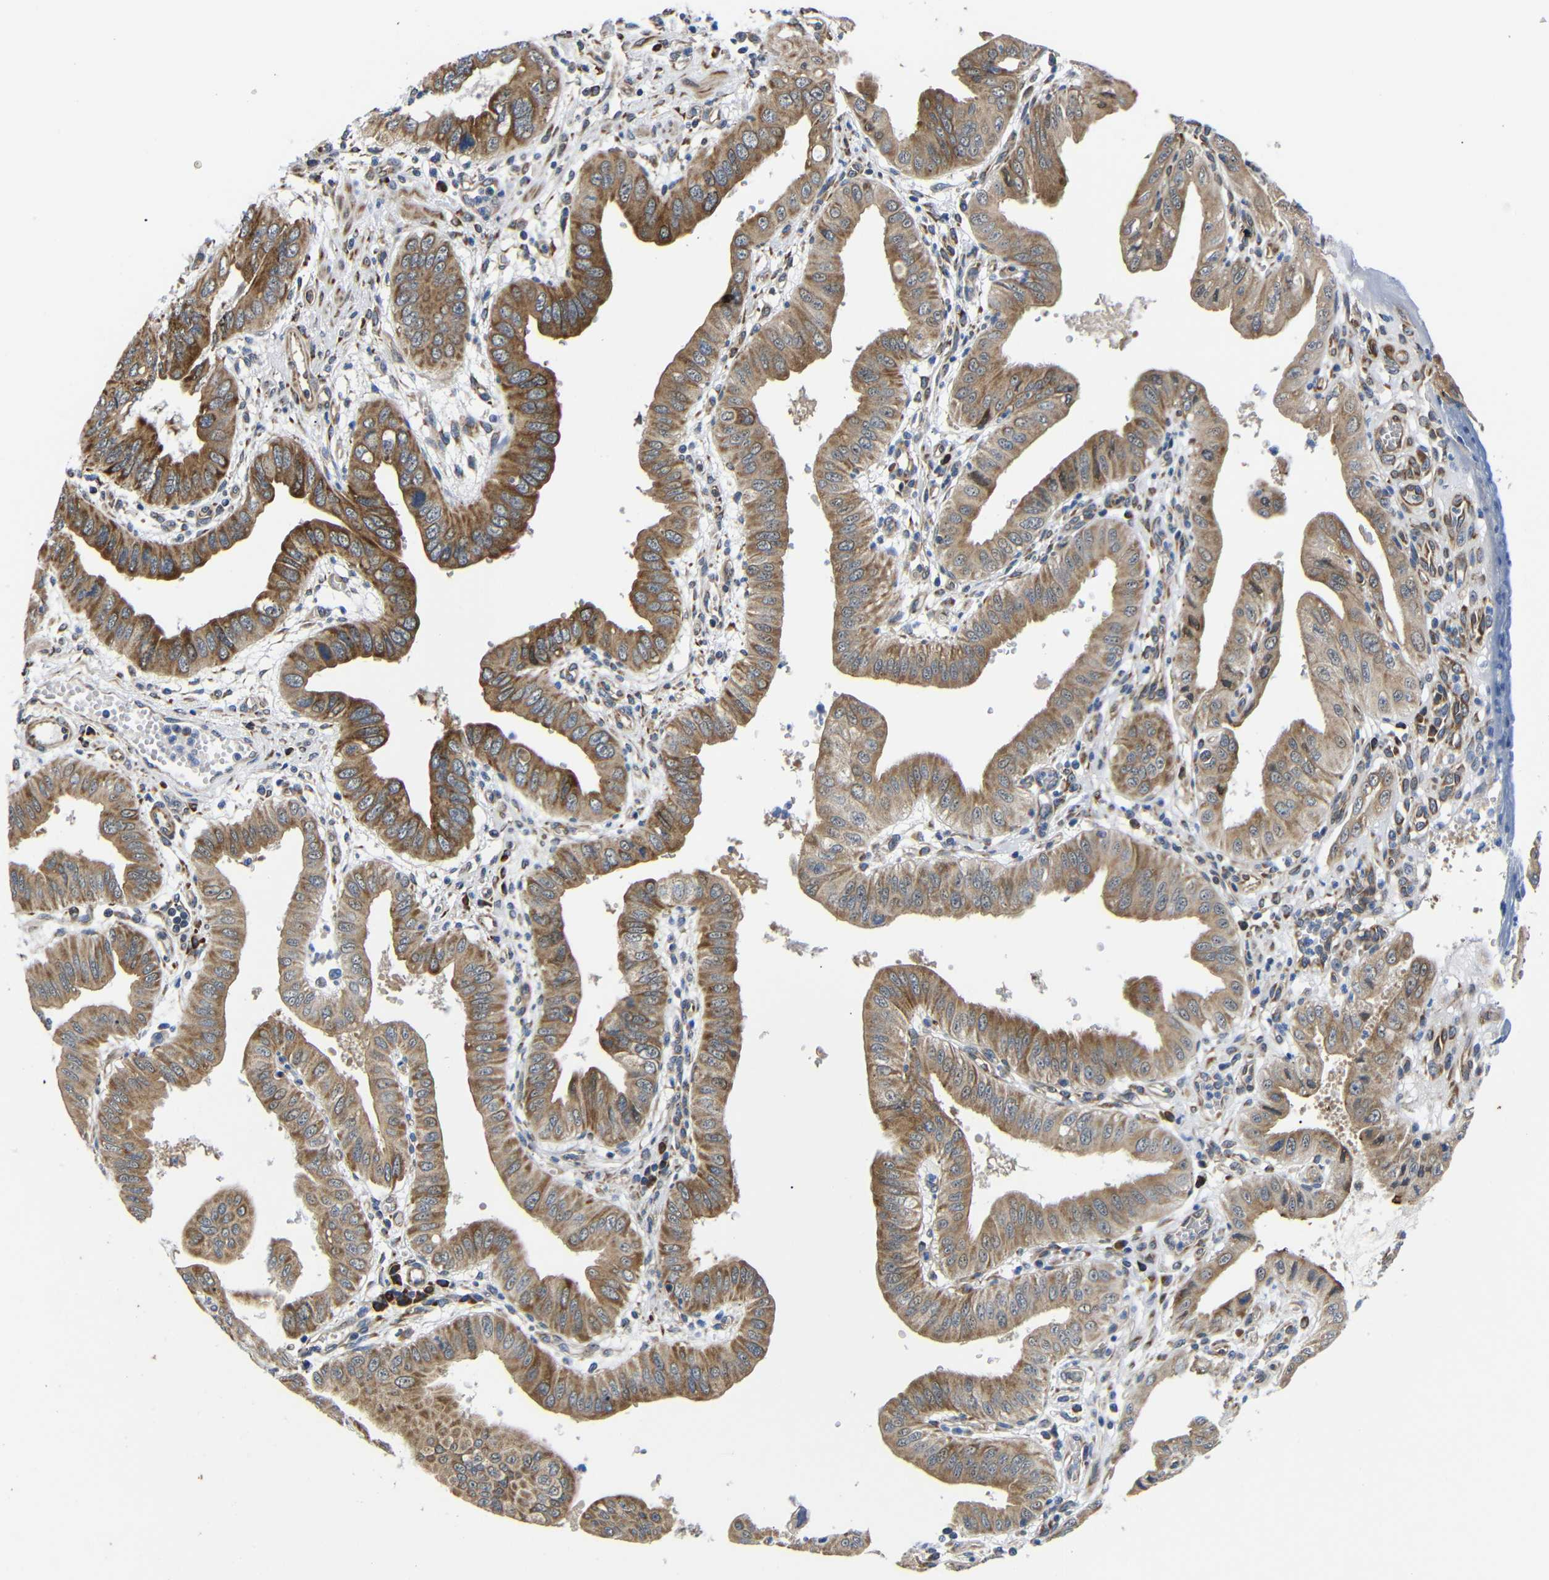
{"staining": {"intensity": "moderate", "quantity": ">75%", "location": "cytoplasmic/membranous"}, "tissue": "pancreatic cancer", "cell_type": "Tumor cells", "image_type": "cancer", "snomed": [{"axis": "morphology", "description": "Normal tissue, NOS"}, {"axis": "topography", "description": "Lymph node"}], "caption": "The photomicrograph shows staining of pancreatic cancer, revealing moderate cytoplasmic/membranous protein expression (brown color) within tumor cells.", "gene": "KANK4", "patient": {"sex": "male", "age": 50}}